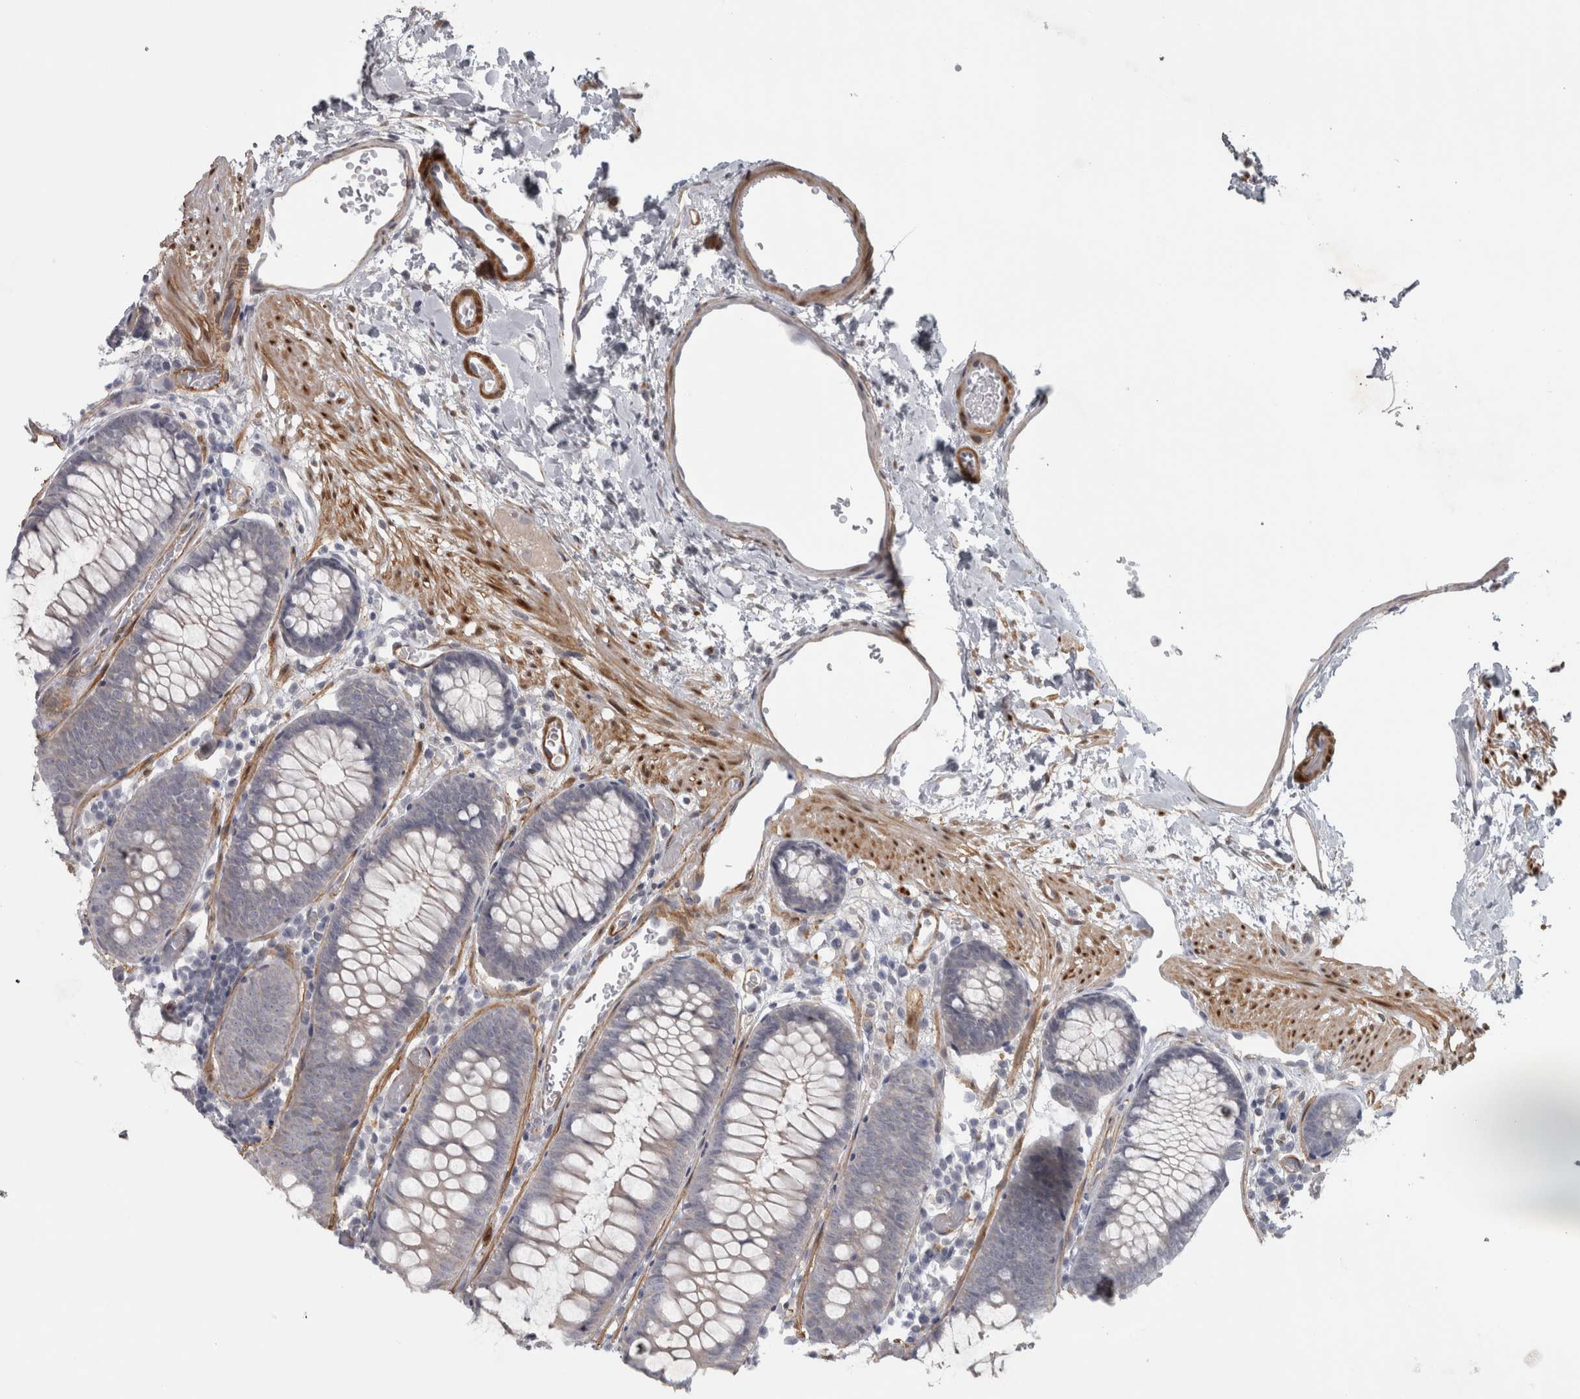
{"staining": {"intensity": "negative", "quantity": "none", "location": "none"}, "tissue": "colon", "cell_type": "Endothelial cells", "image_type": "normal", "snomed": [{"axis": "morphology", "description": "Normal tissue, NOS"}, {"axis": "topography", "description": "Colon"}], "caption": "Immunohistochemistry (IHC) of unremarkable human colon demonstrates no expression in endothelial cells.", "gene": "PPP1R12B", "patient": {"sex": "male", "age": 14}}